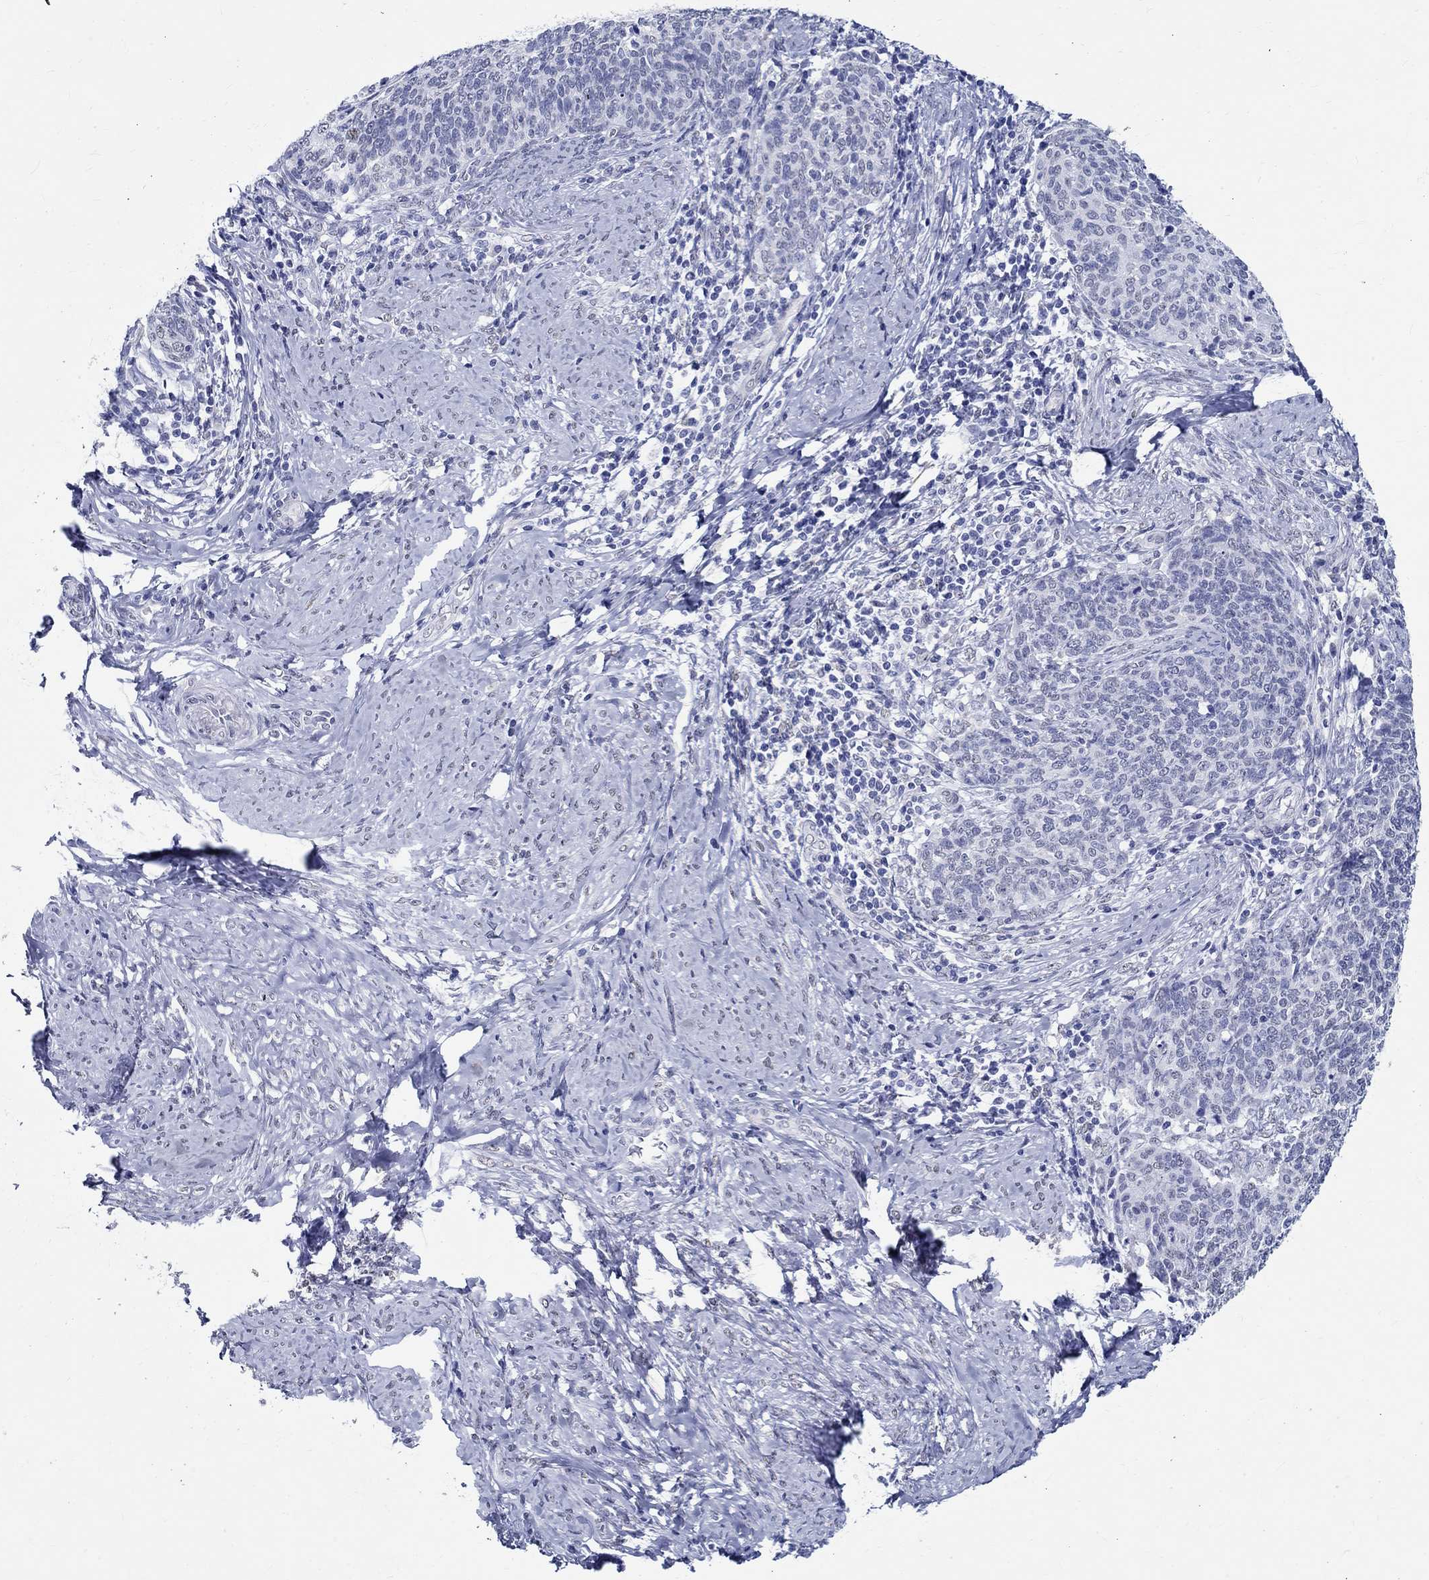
{"staining": {"intensity": "negative", "quantity": "none", "location": "none"}, "tissue": "cervical cancer", "cell_type": "Tumor cells", "image_type": "cancer", "snomed": [{"axis": "morphology", "description": "Normal tissue, NOS"}, {"axis": "morphology", "description": "Squamous cell carcinoma, NOS"}, {"axis": "topography", "description": "Cervix"}], "caption": "High power microscopy histopathology image of an immunohistochemistry (IHC) micrograph of squamous cell carcinoma (cervical), revealing no significant staining in tumor cells.", "gene": "TSPAN16", "patient": {"sex": "female", "age": 39}}